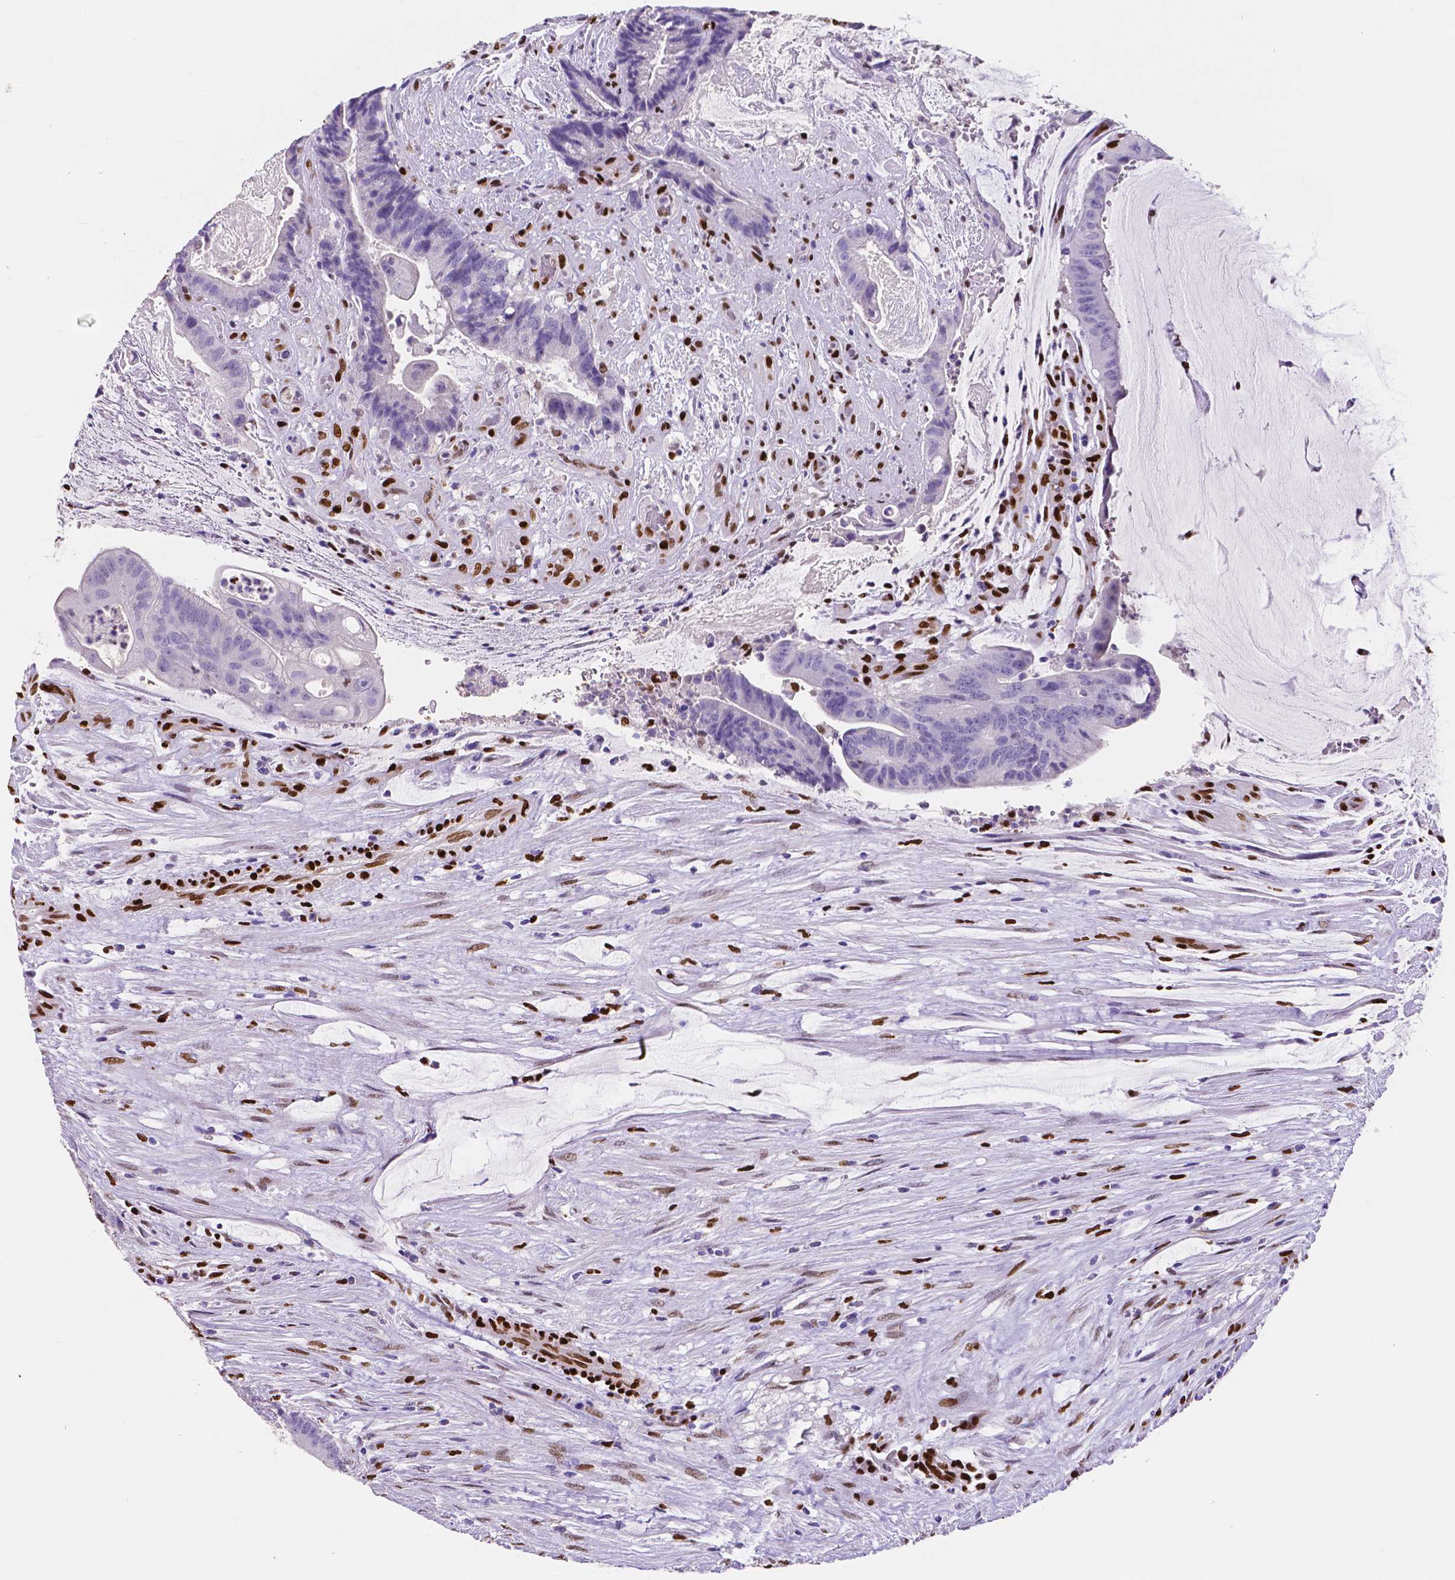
{"staining": {"intensity": "negative", "quantity": "none", "location": "none"}, "tissue": "colorectal cancer", "cell_type": "Tumor cells", "image_type": "cancer", "snomed": [{"axis": "morphology", "description": "Adenocarcinoma, NOS"}, {"axis": "topography", "description": "Colon"}], "caption": "This is a micrograph of immunohistochemistry (IHC) staining of adenocarcinoma (colorectal), which shows no positivity in tumor cells.", "gene": "MEF2C", "patient": {"sex": "female", "age": 43}}